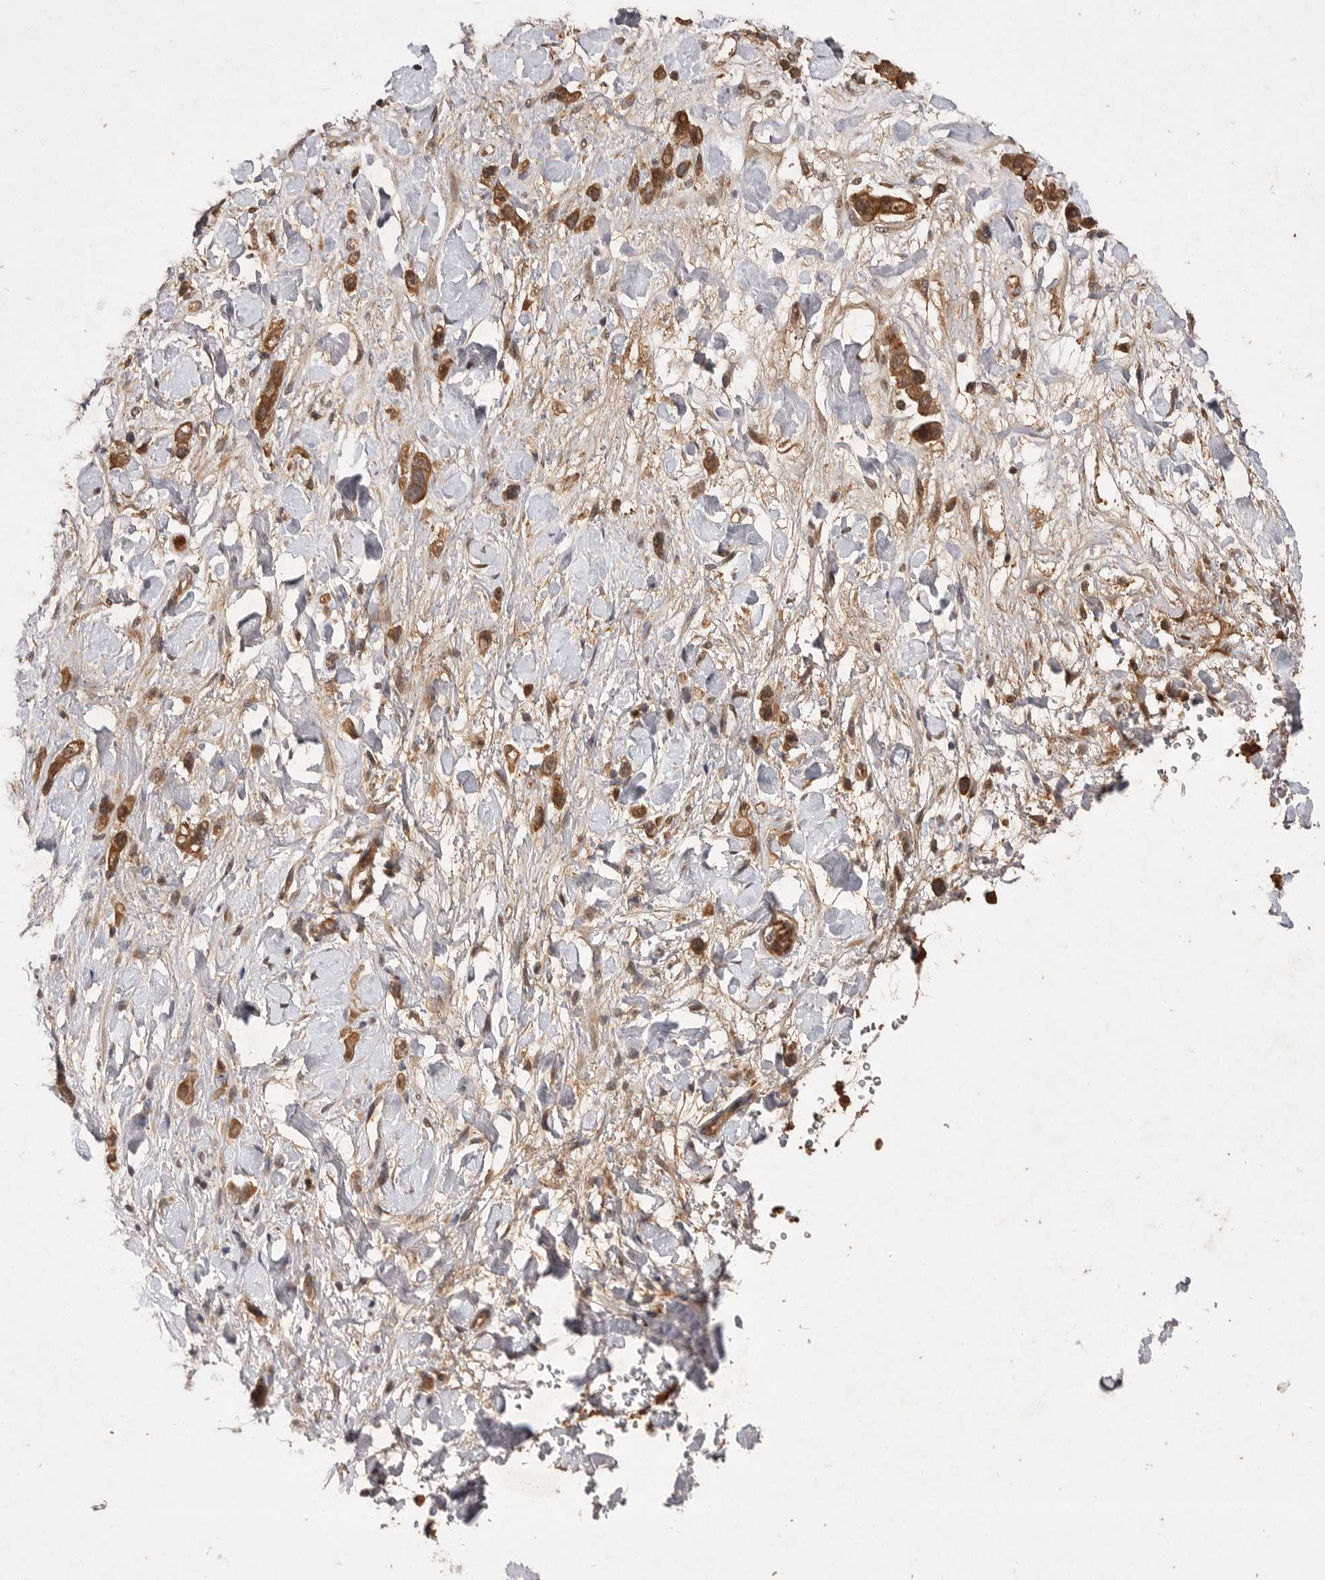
{"staining": {"intensity": "moderate", "quantity": ">75%", "location": "cytoplasmic/membranous"}, "tissue": "stomach cancer", "cell_type": "Tumor cells", "image_type": "cancer", "snomed": [{"axis": "morphology", "description": "Adenocarcinoma, NOS"}, {"axis": "topography", "description": "Stomach"}], "caption": "Immunohistochemical staining of human stomach adenocarcinoma shows moderate cytoplasmic/membranous protein positivity in approximately >75% of tumor cells. The staining is performed using DAB brown chromogen to label protein expression. The nuclei are counter-stained blue using hematoxylin.", "gene": "VN1R4", "patient": {"sex": "female", "age": 65}}